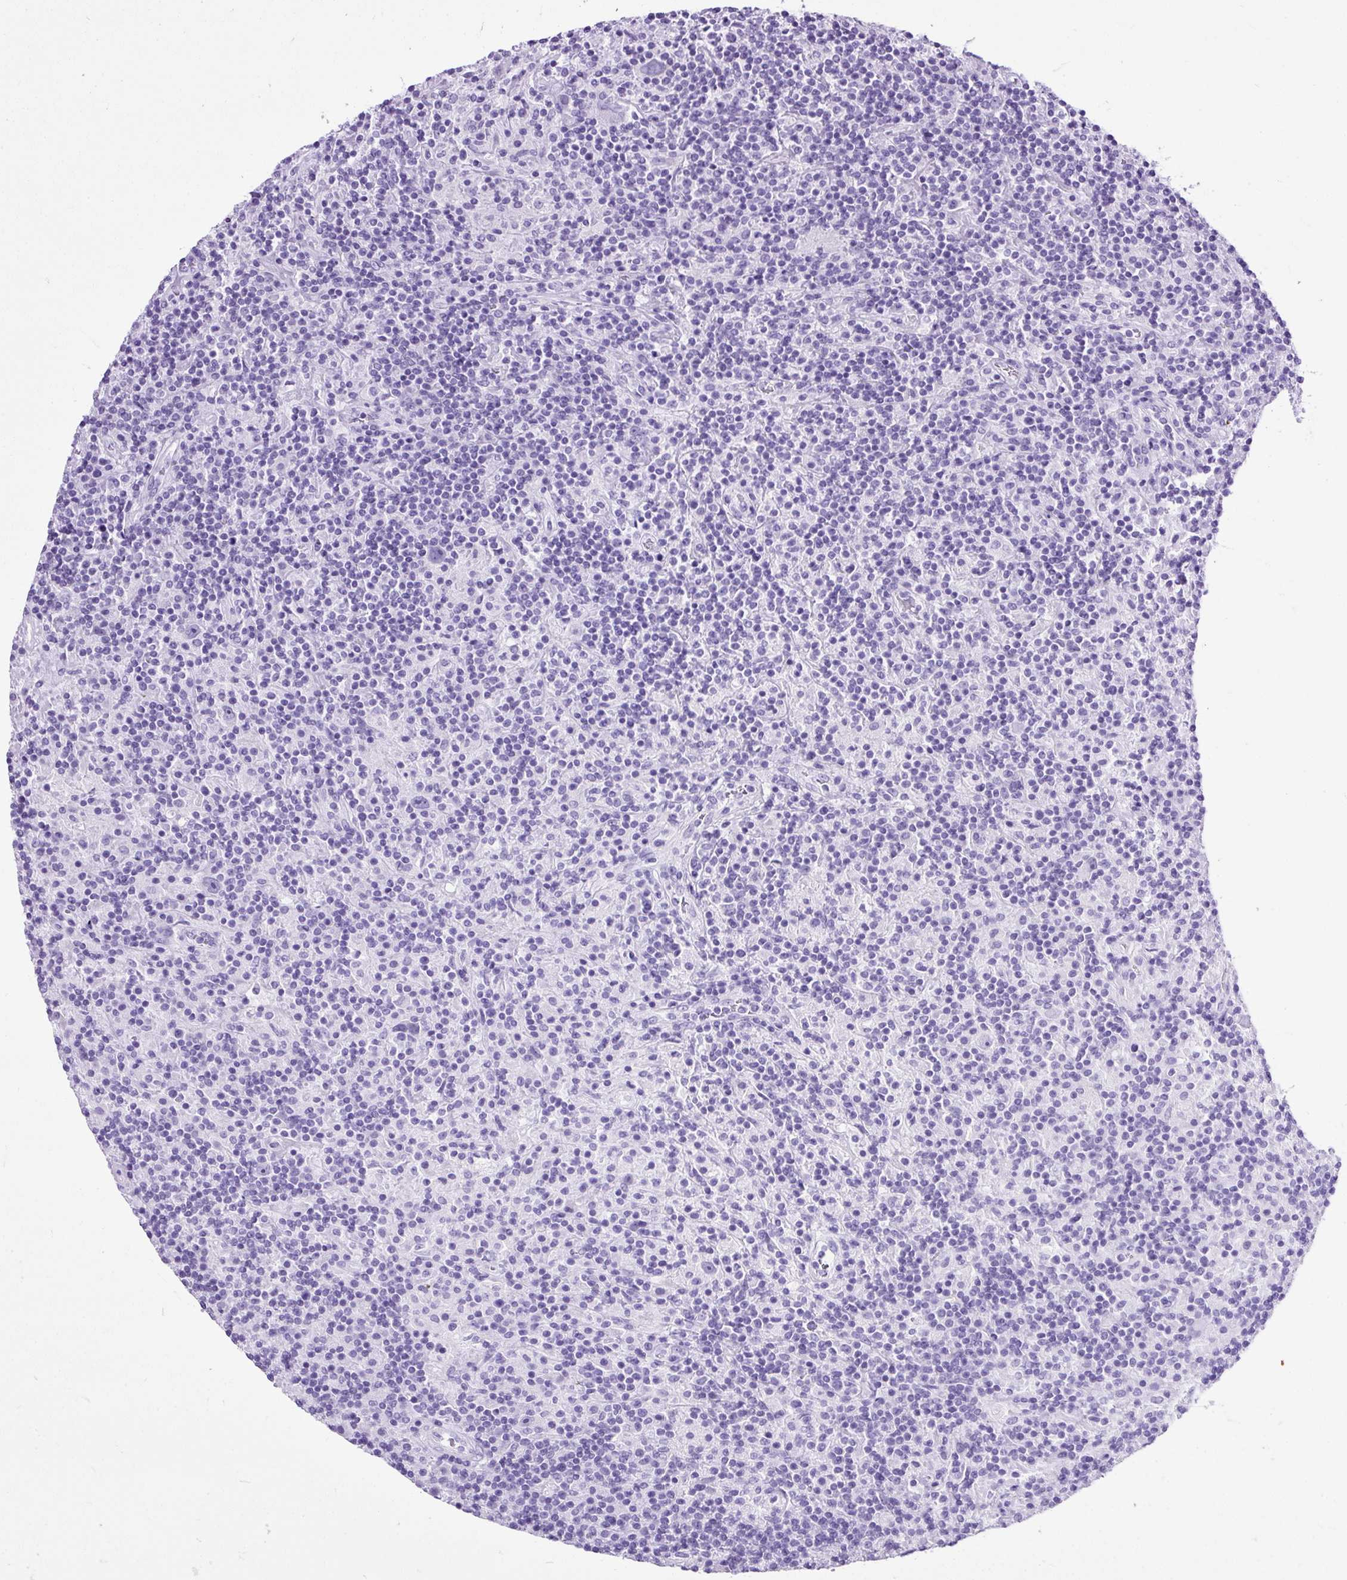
{"staining": {"intensity": "negative", "quantity": "none", "location": "none"}, "tissue": "lymphoma", "cell_type": "Tumor cells", "image_type": "cancer", "snomed": [{"axis": "morphology", "description": "Hodgkin's disease, NOS"}, {"axis": "topography", "description": "Lymph node"}], "caption": "DAB (3,3'-diaminobenzidine) immunohistochemical staining of Hodgkin's disease exhibits no significant staining in tumor cells. The staining is performed using DAB (3,3'-diaminobenzidine) brown chromogen with nuclei counter-stained in using hematoxylin.", "gene": "PDIA2", "patient": {"sex": "male", "age": 70}}